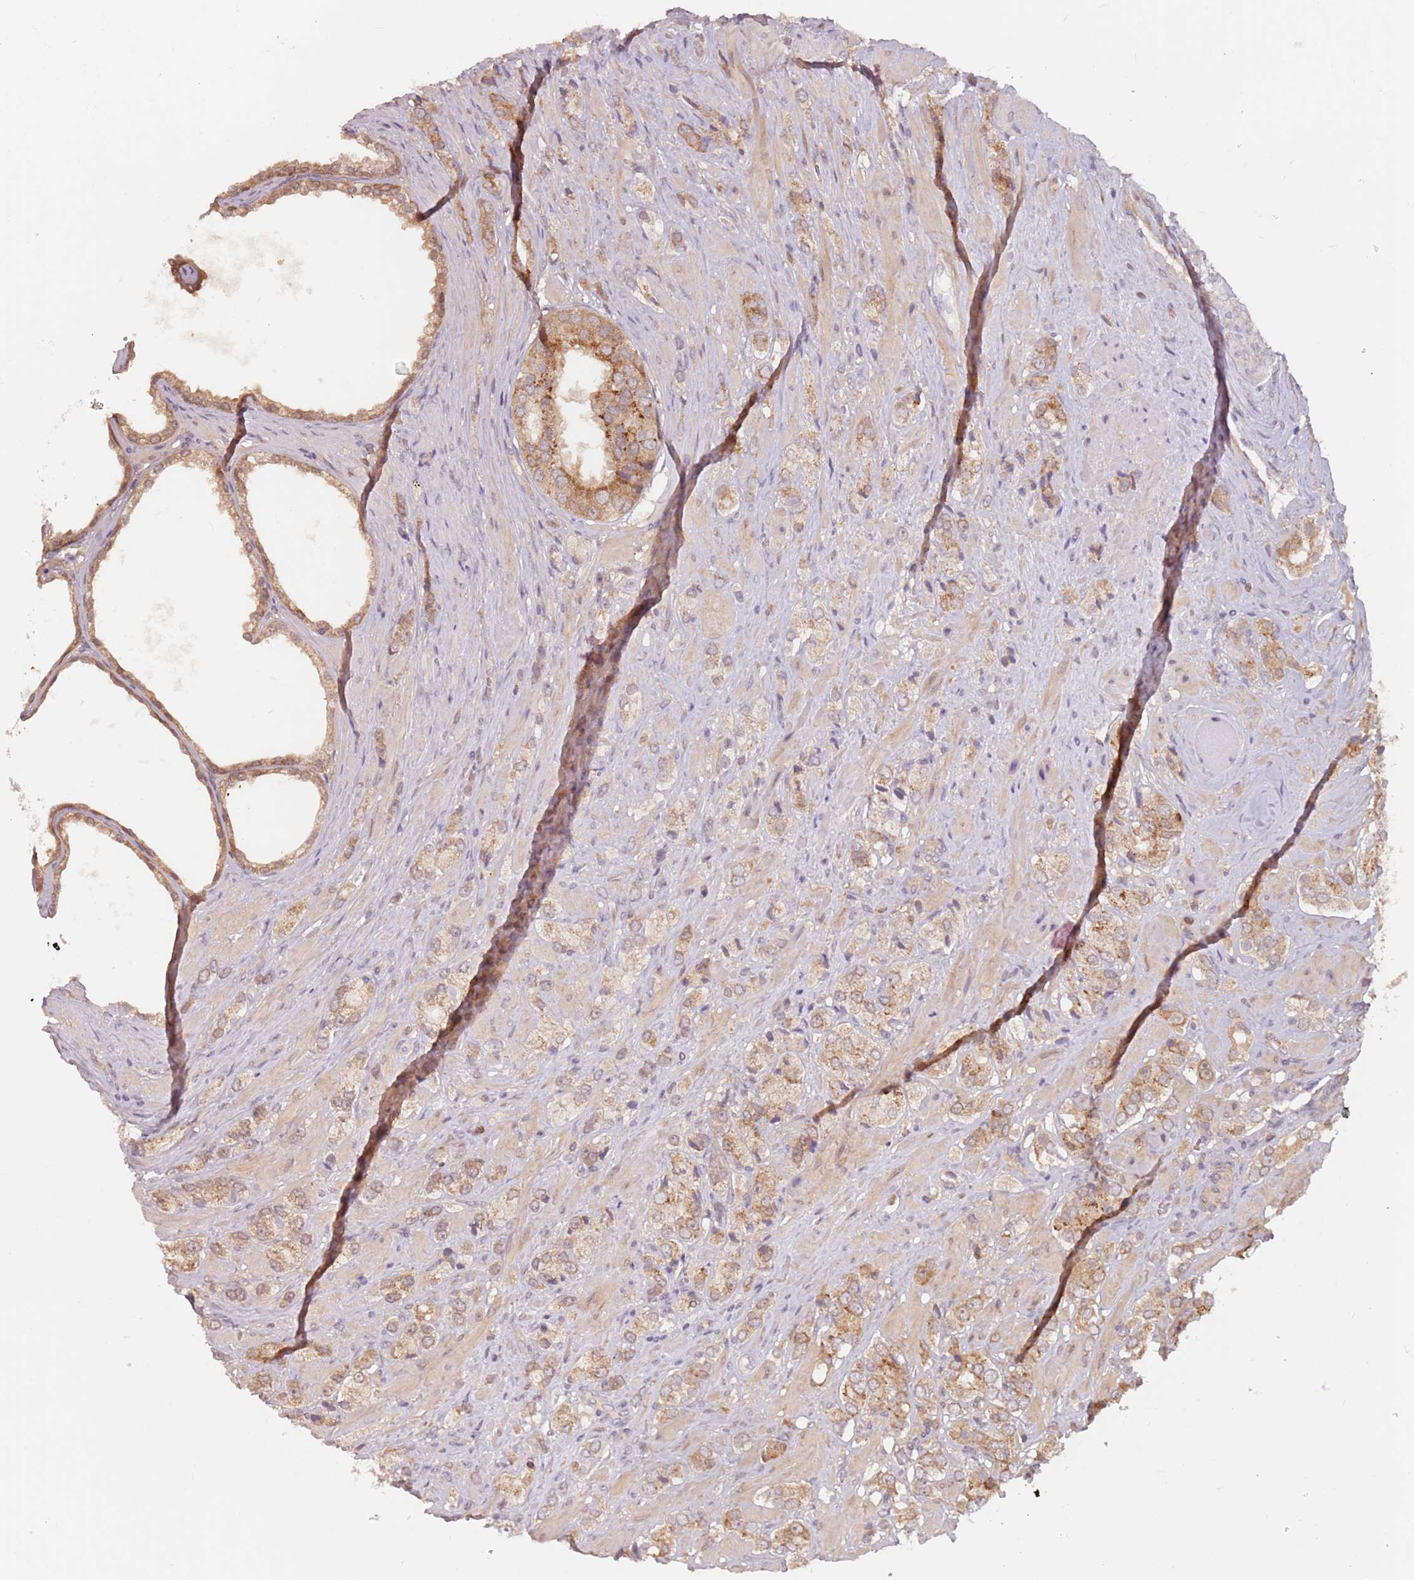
{"staining": {"intensity": "moderate", "quantity": ">75%", "location": "cytoplasmic/membranous"}, "tissue": "prostate cancer", "cell_type": "Tumor cells", "image_type": "cancer", "snomed": [{"axis": "morphology", "description": "Adenocarcinoma, High grade"}, {"axis": "topography", "description": "Prostate and seminal vesicle, NOS"}], "caption": "The histopathology image shows a brown stain indicating the presence of a protein in the cytoplasmic/membranous of tumor cells in high-grade adenocarcinoma (prostate).", "gene": "NAXE", "patient": {"sex": "male", "age": 64}}